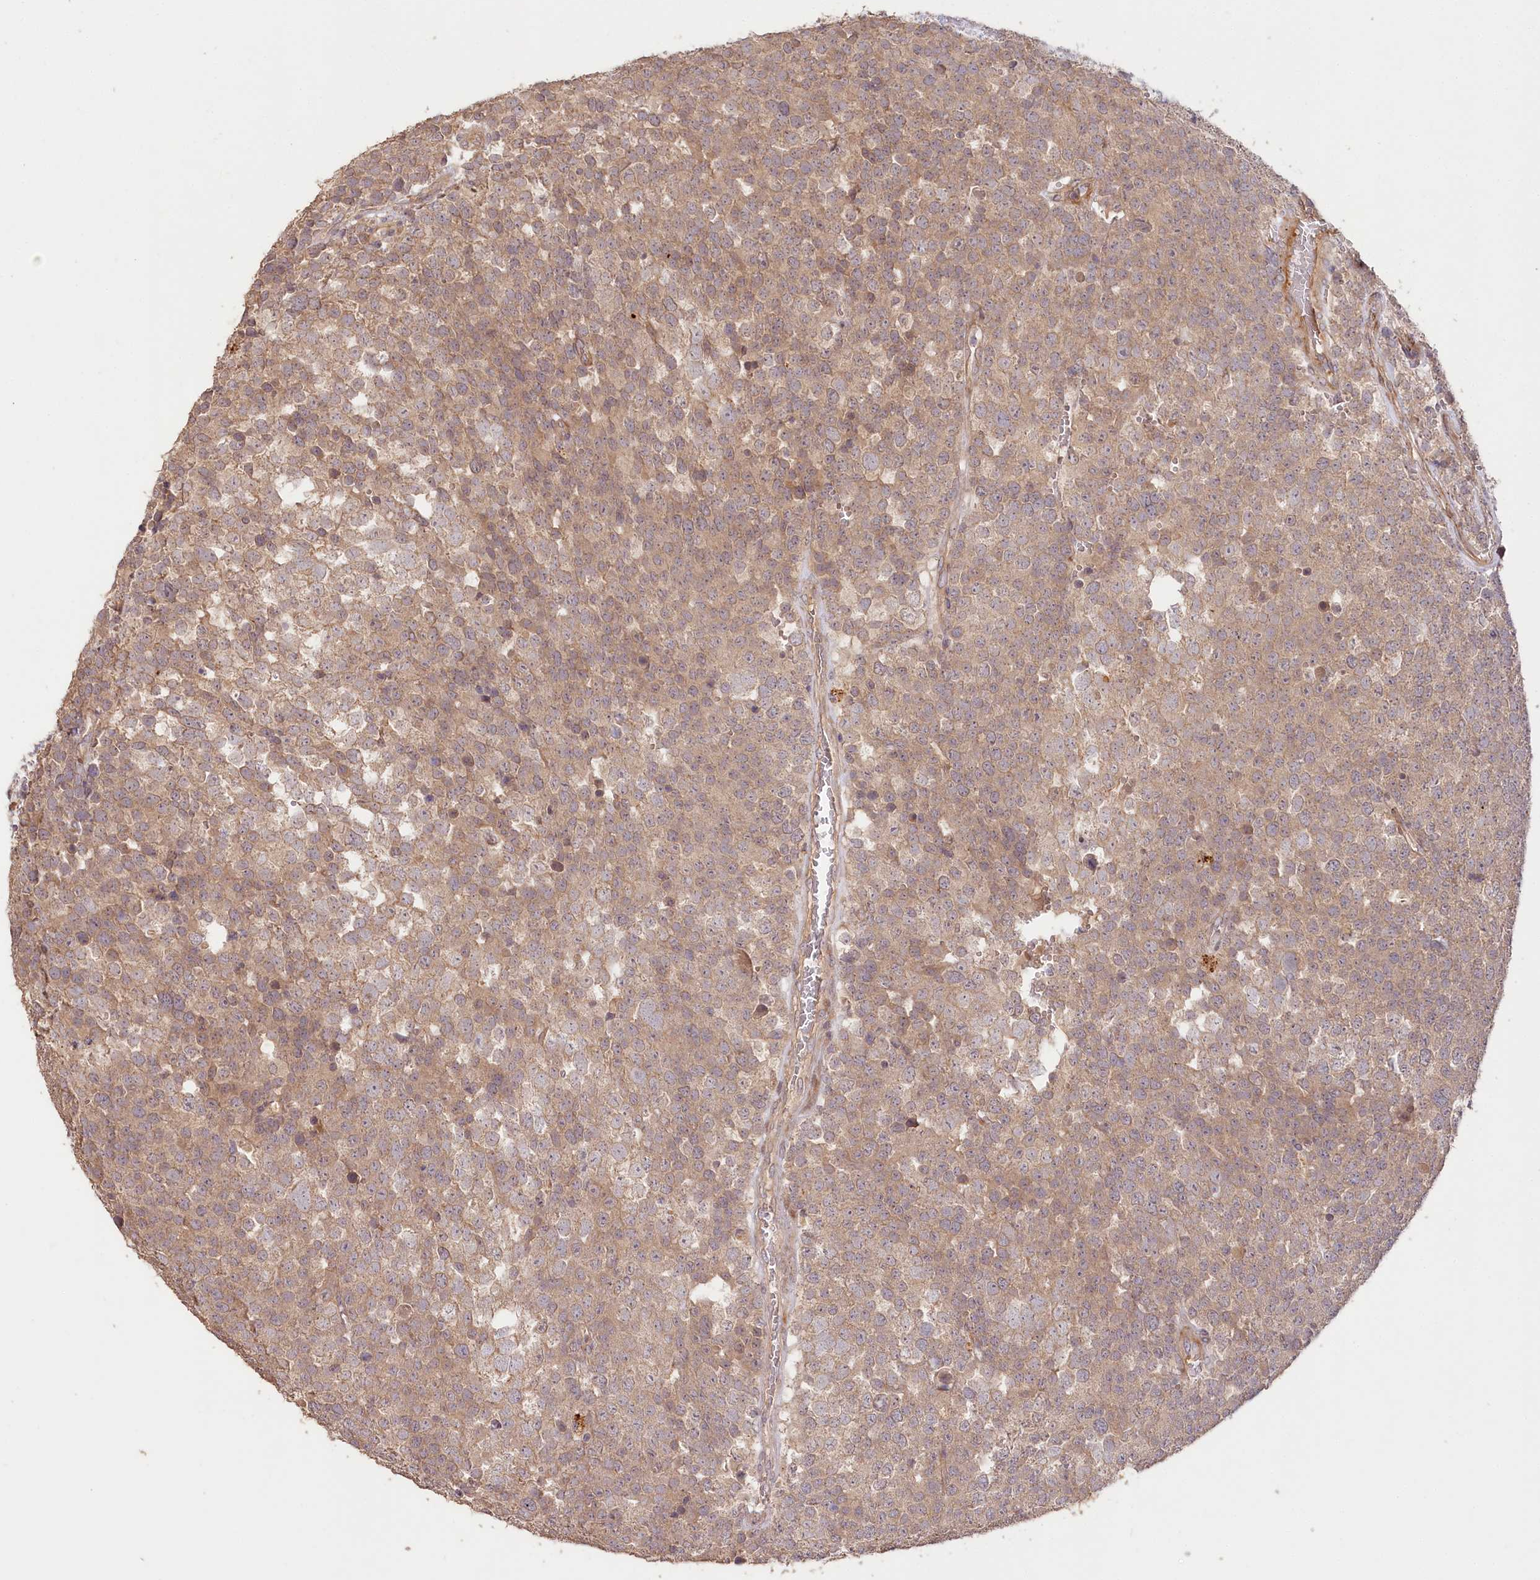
{"staining": {"intensity": "moderate", "quantity": ">75%", "location": "cytoplasmic/membranous"}, "tissue": "testis cancer", "cell_type": "Tumor cells", "image_type": "cancer", "snomed": [{"axis": "morphology", "description": "Seminoma, NOS"}, {"axis": "topography", "description": "Testis"}], "caption": "Tumor cells show medium levels of moderate cytoplasmic/membranous expression in about >75% of cells in human testis cancer. (DAB (3,3'-diaminobenzidine) = brown stain, brightfield microscopy at high magnification).", "gene": "IRAK1BP1", "patient": {"sex": "male", "age": 71}}